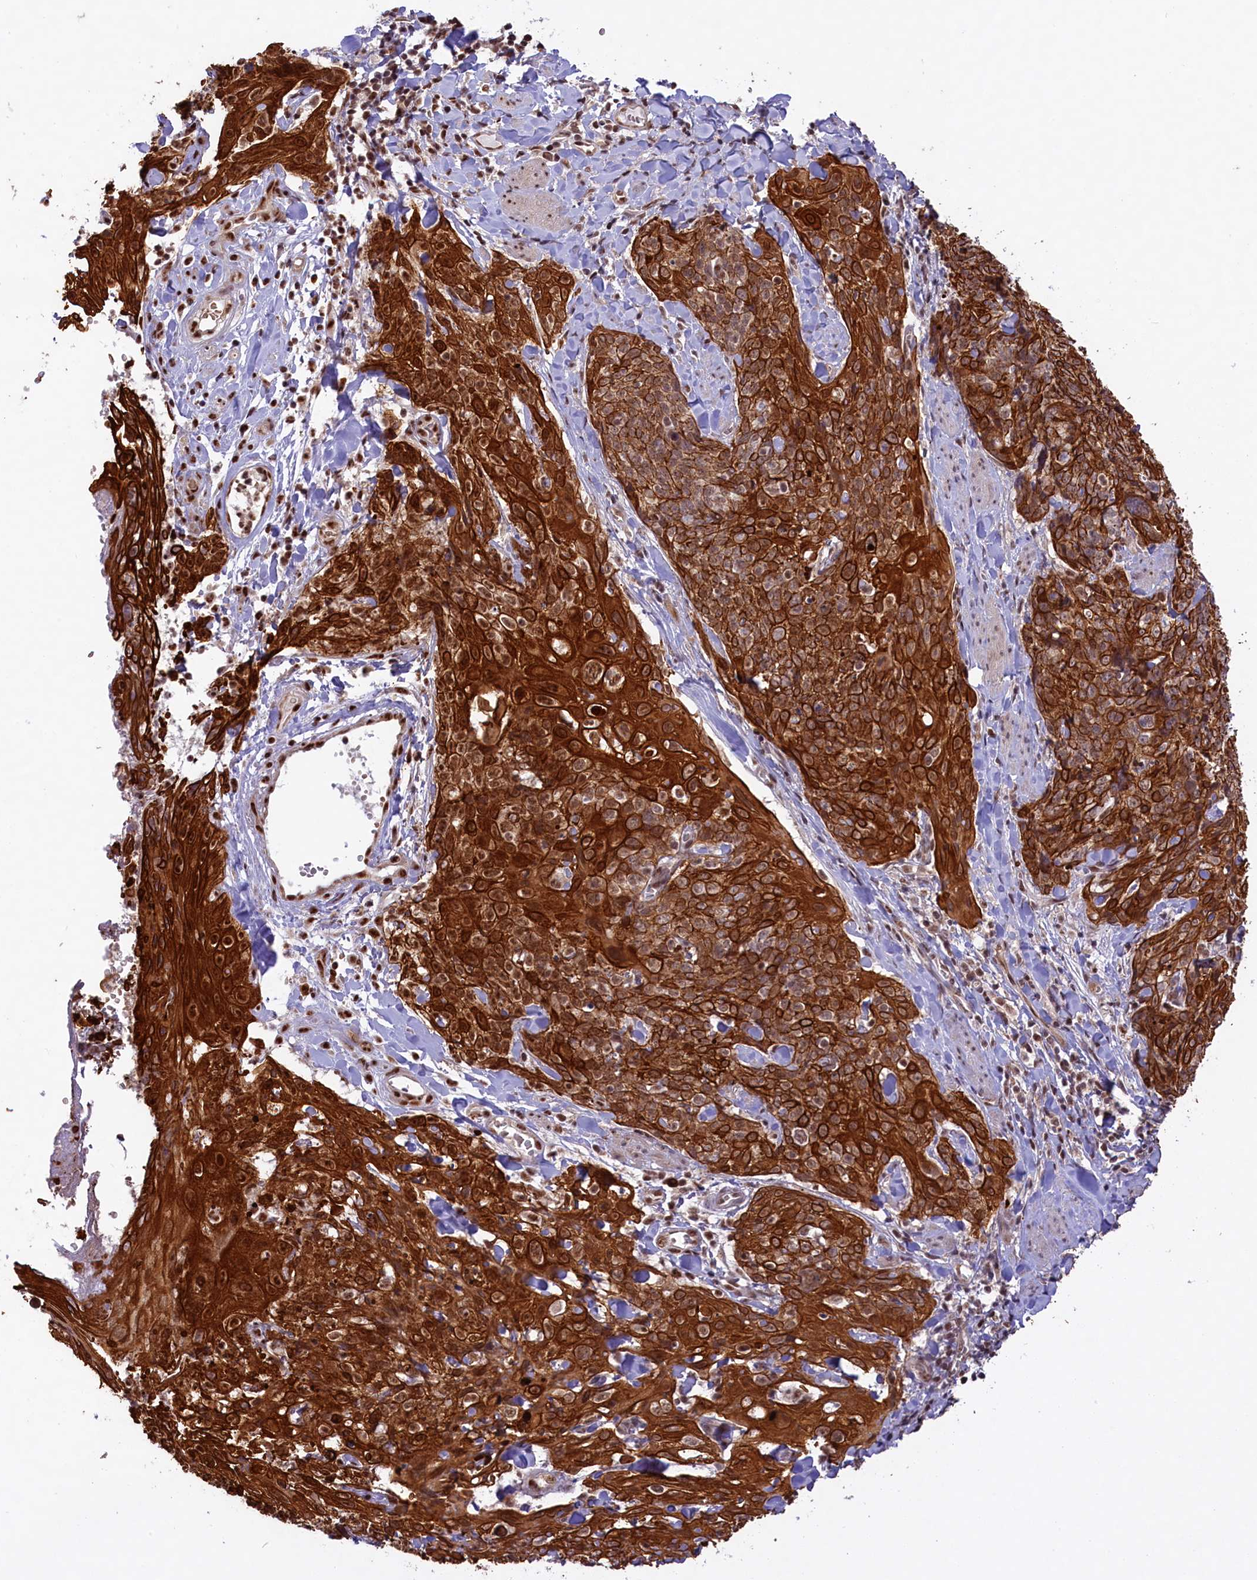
{"staining": {"intensity": "strong", "quantity": ">75%", "location": "cytoplasmic/membranous"}, "tissue": "skin cancer", "cell_type": "Tumor cells", "image_type": "cancer", "snomed": [{"axis": "morphology", "description": "Squamous cell carcinoma, NOS"}, {"axis": "topography", "description": "Skin"}, {"axis": "topography", "description": "Vulva"}], "caption": "Protein analysis of squamous cell carcinoma (skin) tissue shows strong cytoplasmic/membranous positivity in approximately >75% of tumor cells. (IHC, brightfield microscopy, high magnification).", "gene": "CARD8", "patient": {"sex": "female", "age": 85}}